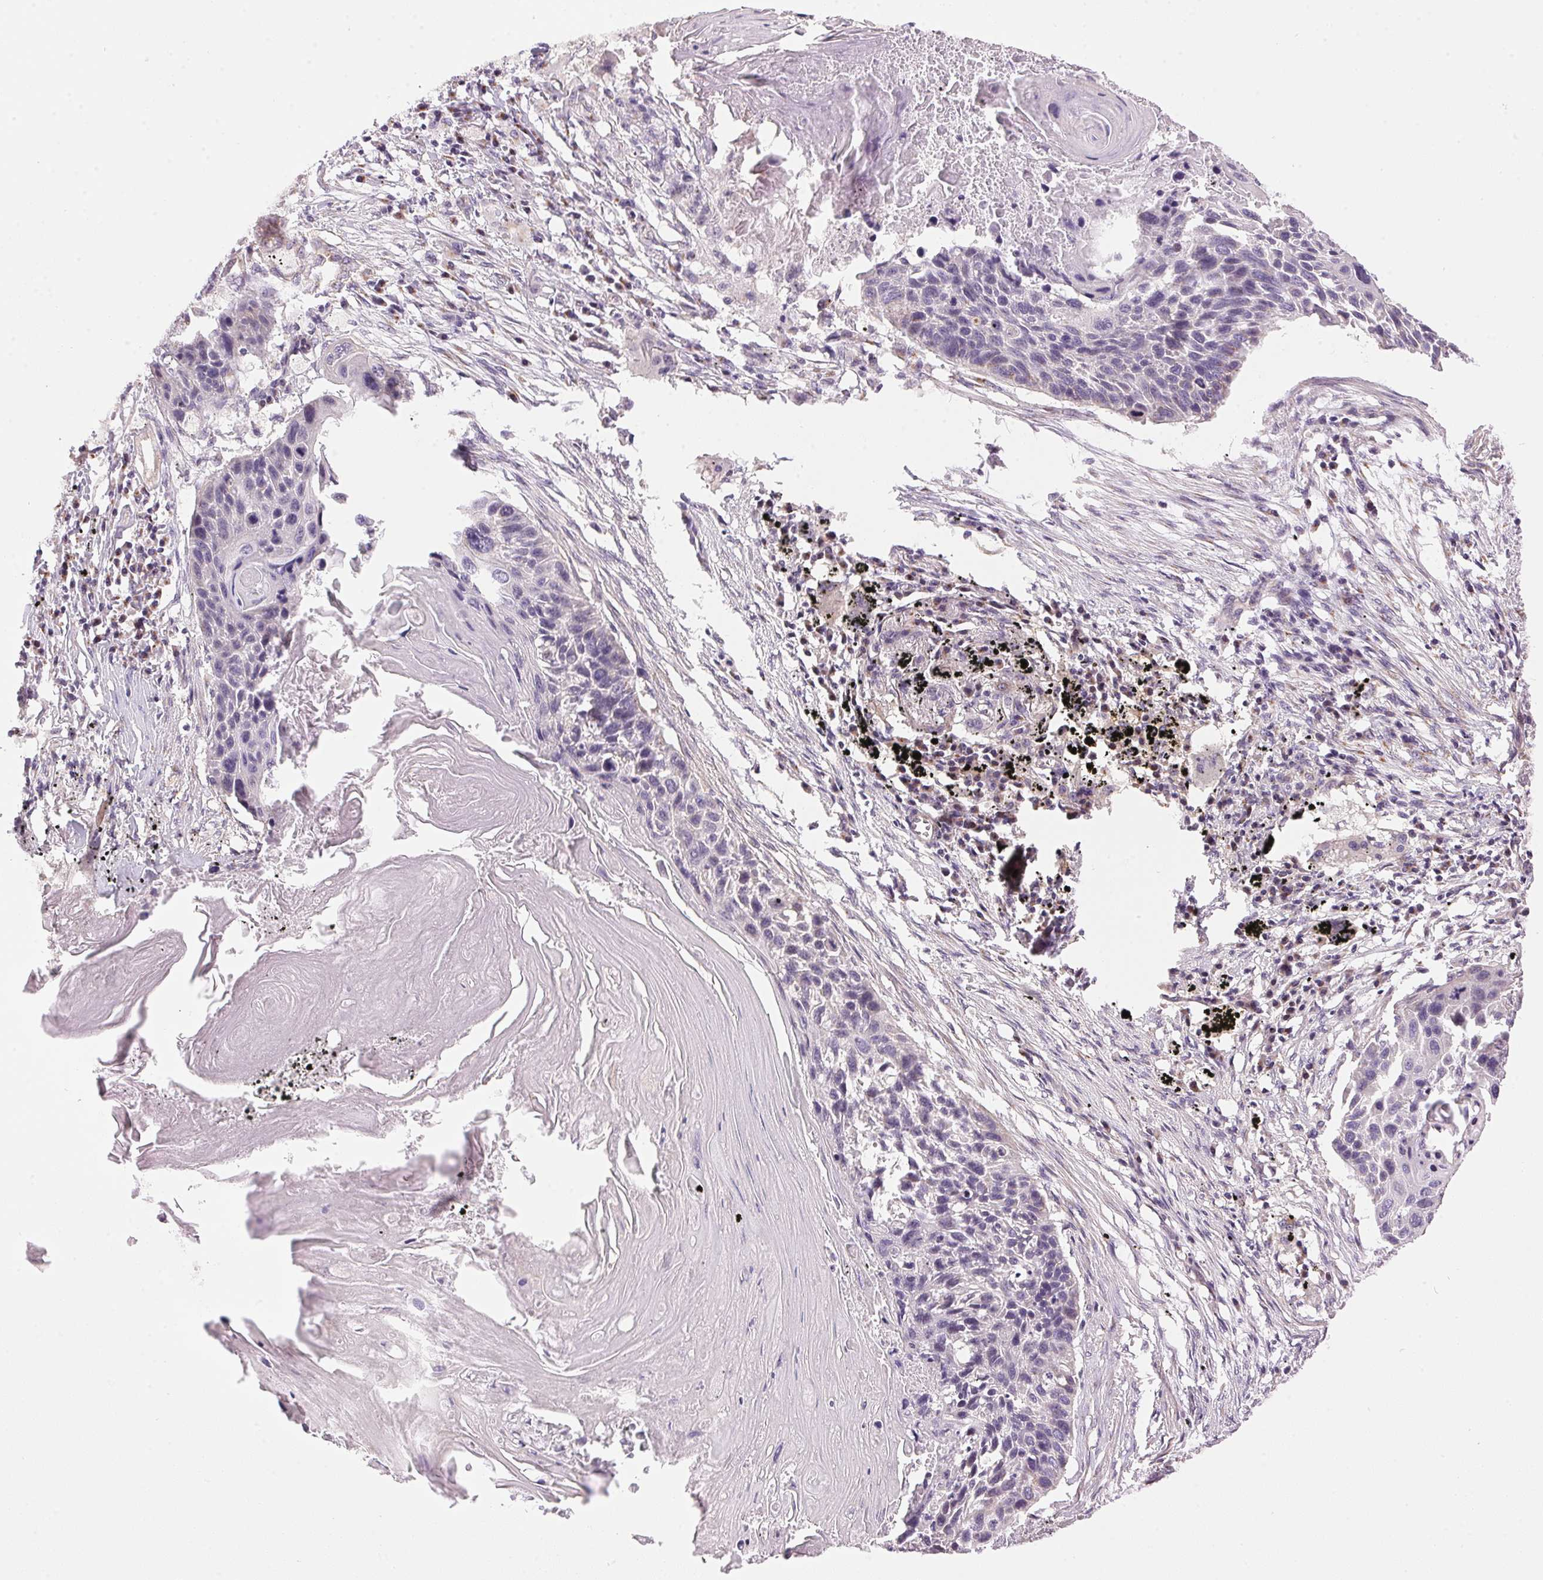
{"staining": {"intensity": "negative", "quantity": "none", "location": "none"}, "tissue": "lung cancer", "cell_type": "Tumor cells", "image_type": "cancer", "snomed": [{"axis": "morphology", "description": "Squamous cell carcinoma, NOS"}, {"axis": "topography", "description": "Lung"}], "caption": "Tumor cells are negative for protein expression in human lung cancer (squamous cell carcinoma).", "gene": "GOLPH3", "patient": {"sex": "male", "age": 78}}